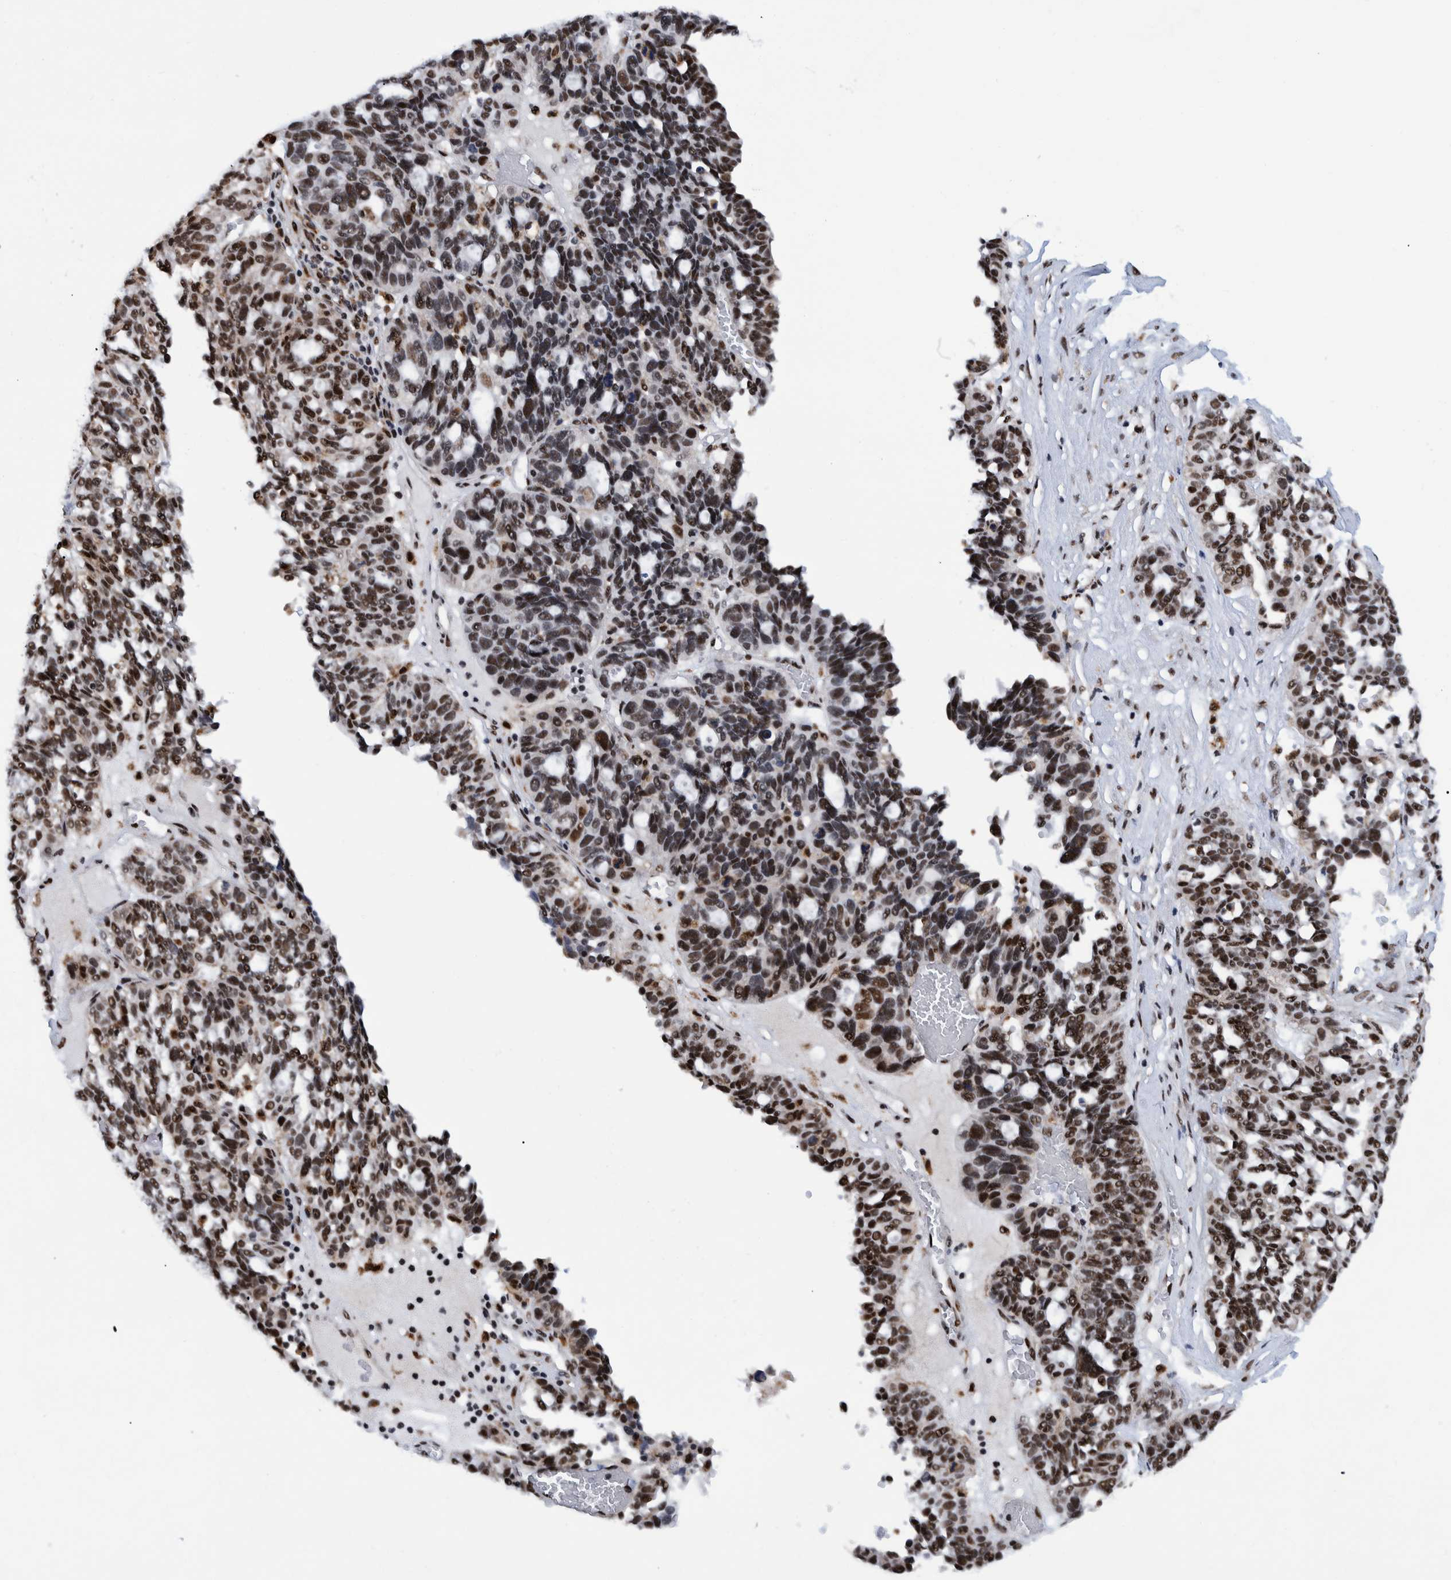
{"staining": {"intensity": "moderate", "quantity": ">75%", "location": "nuclear"}, "tissue": "ovarian cancer", "cell_type": "Tumor cells", "image_type": "cancer", "snomed": [{"axis": "morphology", "description": "Cystadenocarcinoma, serous, NOS"}, {"axis": "topography", "description": "Ovary"}], "caption": "Protein staining shows moderate nuclear staining in about >75% of tumor cells in ovarian serous cystadenocarcinoma.", "gene": "EFTUD2", "patient": {"sex": "female", "age": 59}}